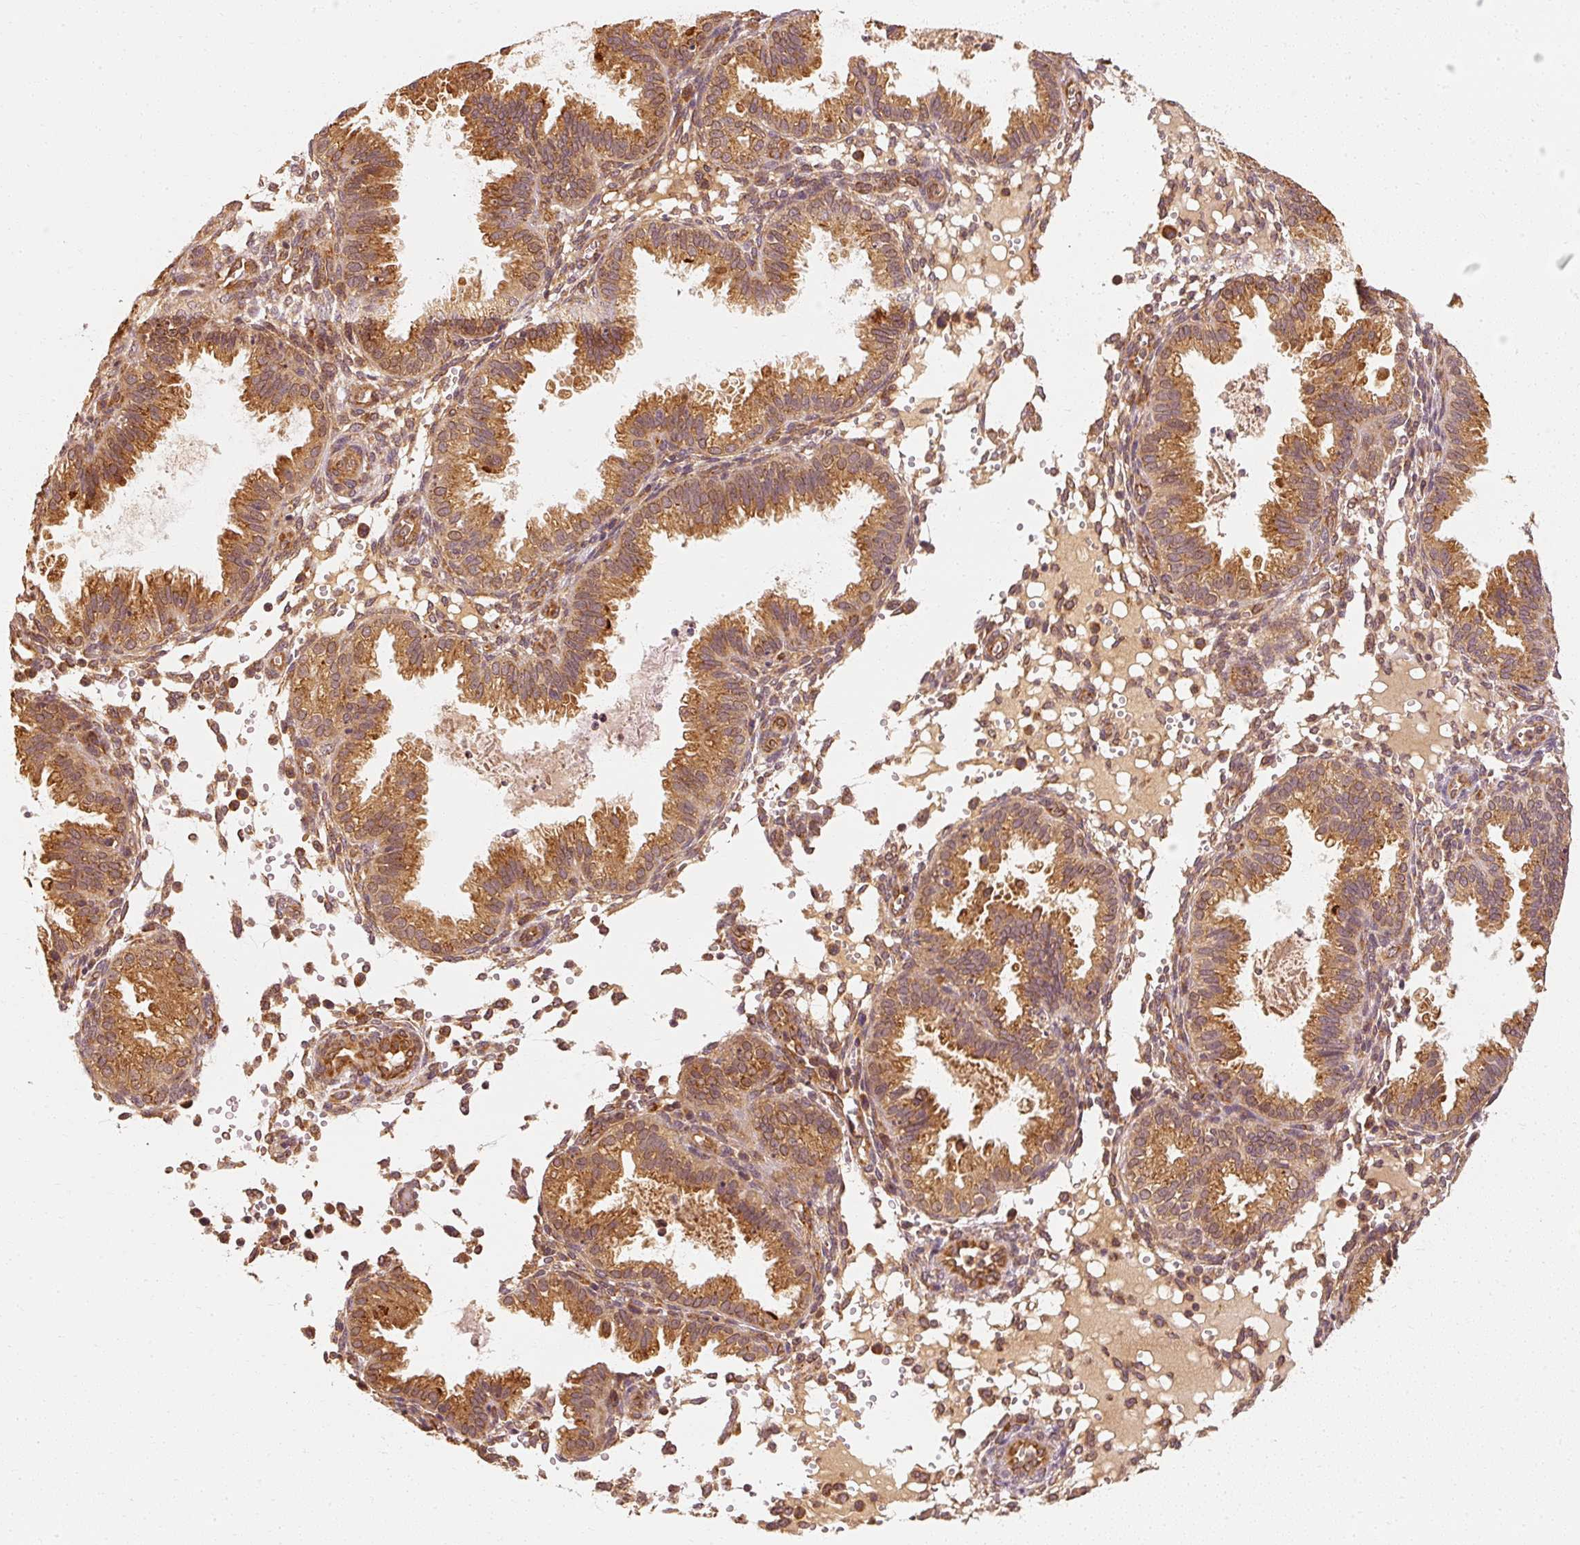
{"staining": {"intensity": "moderate", "quantity": ">75%", "location": "cytoplasmic/membranous"}, "tissue": "endometrium", "cell_type": "Cells in endometrial stroma", "image_type": "normal", "snomed": [{"axis": "morphology", "description": "Normal tissue, NOS"}, {"axis": "topography", "description": "Endometrium"}], "caption": "The histopathology image exhibits immunohistochemical staining of unremarkable endometrium. There is moderate cytoplasmic/membranous expression is identified in approximately >75% of cells in endometrial stroma.", "gene": "EEF1A1", "patient": {"sex": "female", "age": 33}}